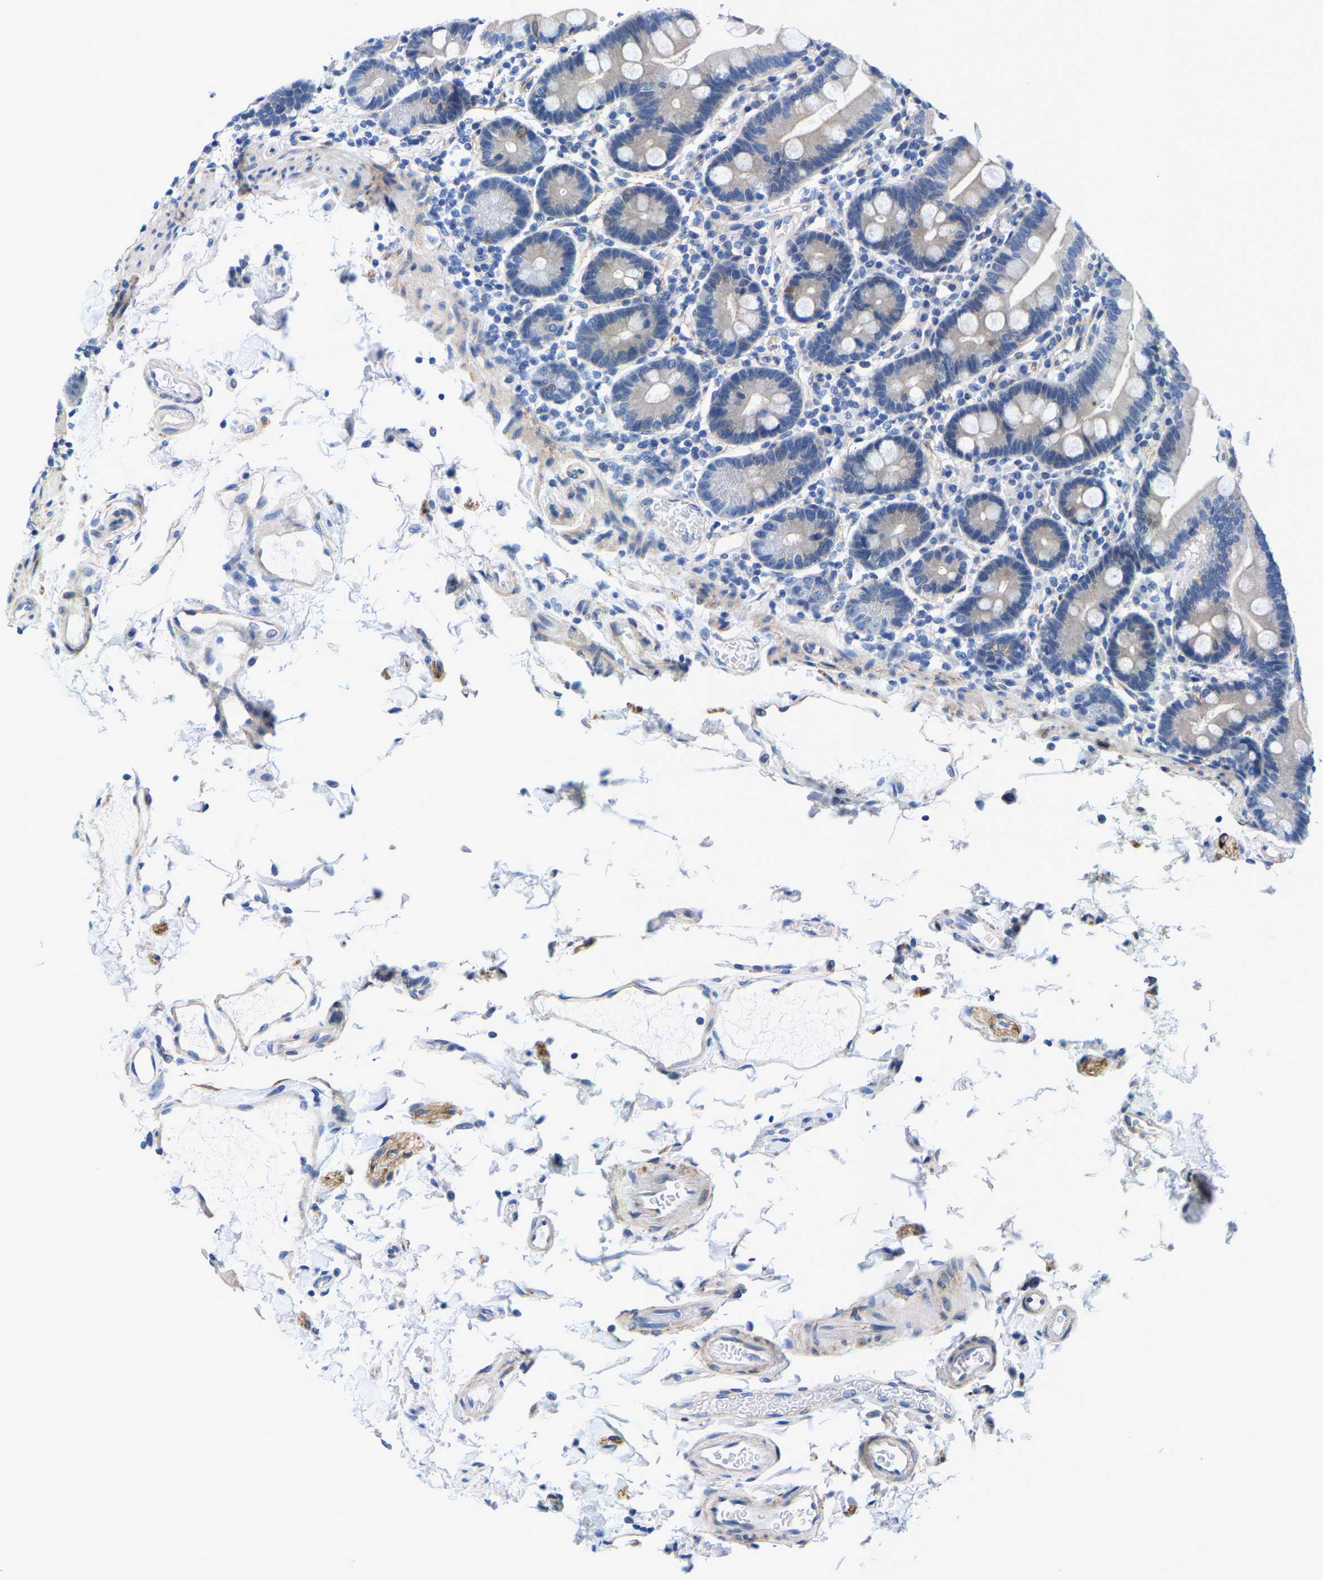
{"staining": {"intensity": "negative", "quantity": "none", "location": "none"}, "tissue": "duodenum", "cell_type": "Glandular cells", "image_type": "normal", "snomed": [{"axis": "morphology", "description": "Normal tissue, NOS"}, {"axis": "topography", "description": "Small intestine, NOS"}], "caption": "An immunohistochemistry (IHC) image of benign duodenum is shown. There is no staining in glandular cells of duodenum. (Stains: DAB (3,3'-diaminobenzidine) IHC with hematoxylin counter stain, Microscopy: brightfield microscopy at high magnification).", "gene": "DSCAM", "patient": {"sex": "female", "age": 71}}